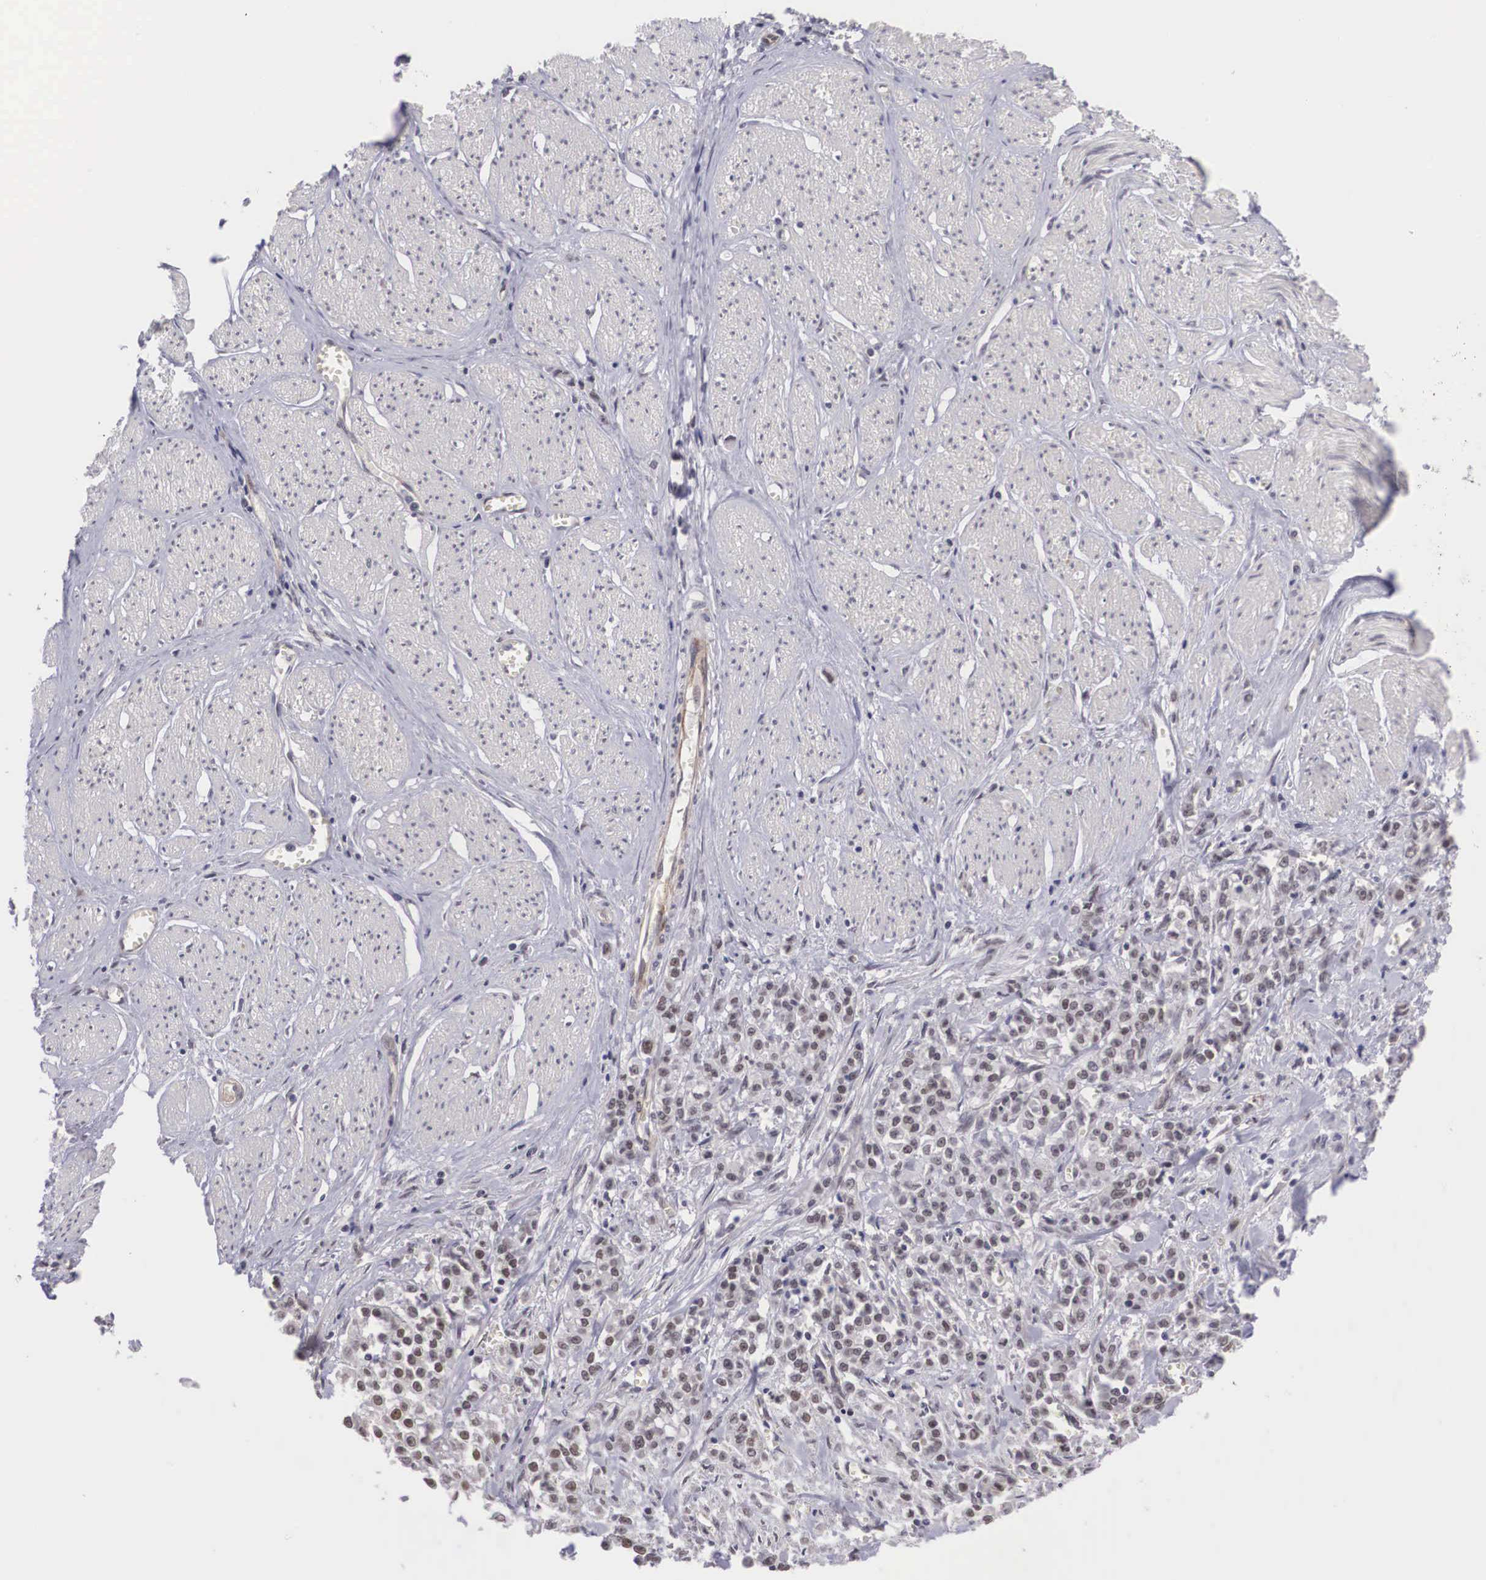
{"staining": {"intensity": "weak", "quantity": ">75%", "location": "nuclear"}, "tissue": "stomach cancer", "cell_type": "Tumor cells", "image_type": "cancer", "snomed": [{"axis": "morphology", "description": "Adenocarcinoma, NOS"}, {"axis": "topography", "description": "Stomach"}], "caption": "Stomach adenocarcinoma stained with a protein marker exhibits weak staining in tumor cells.", "gene": "MORC2", "patient": {"sex": "male", "age": 72}}